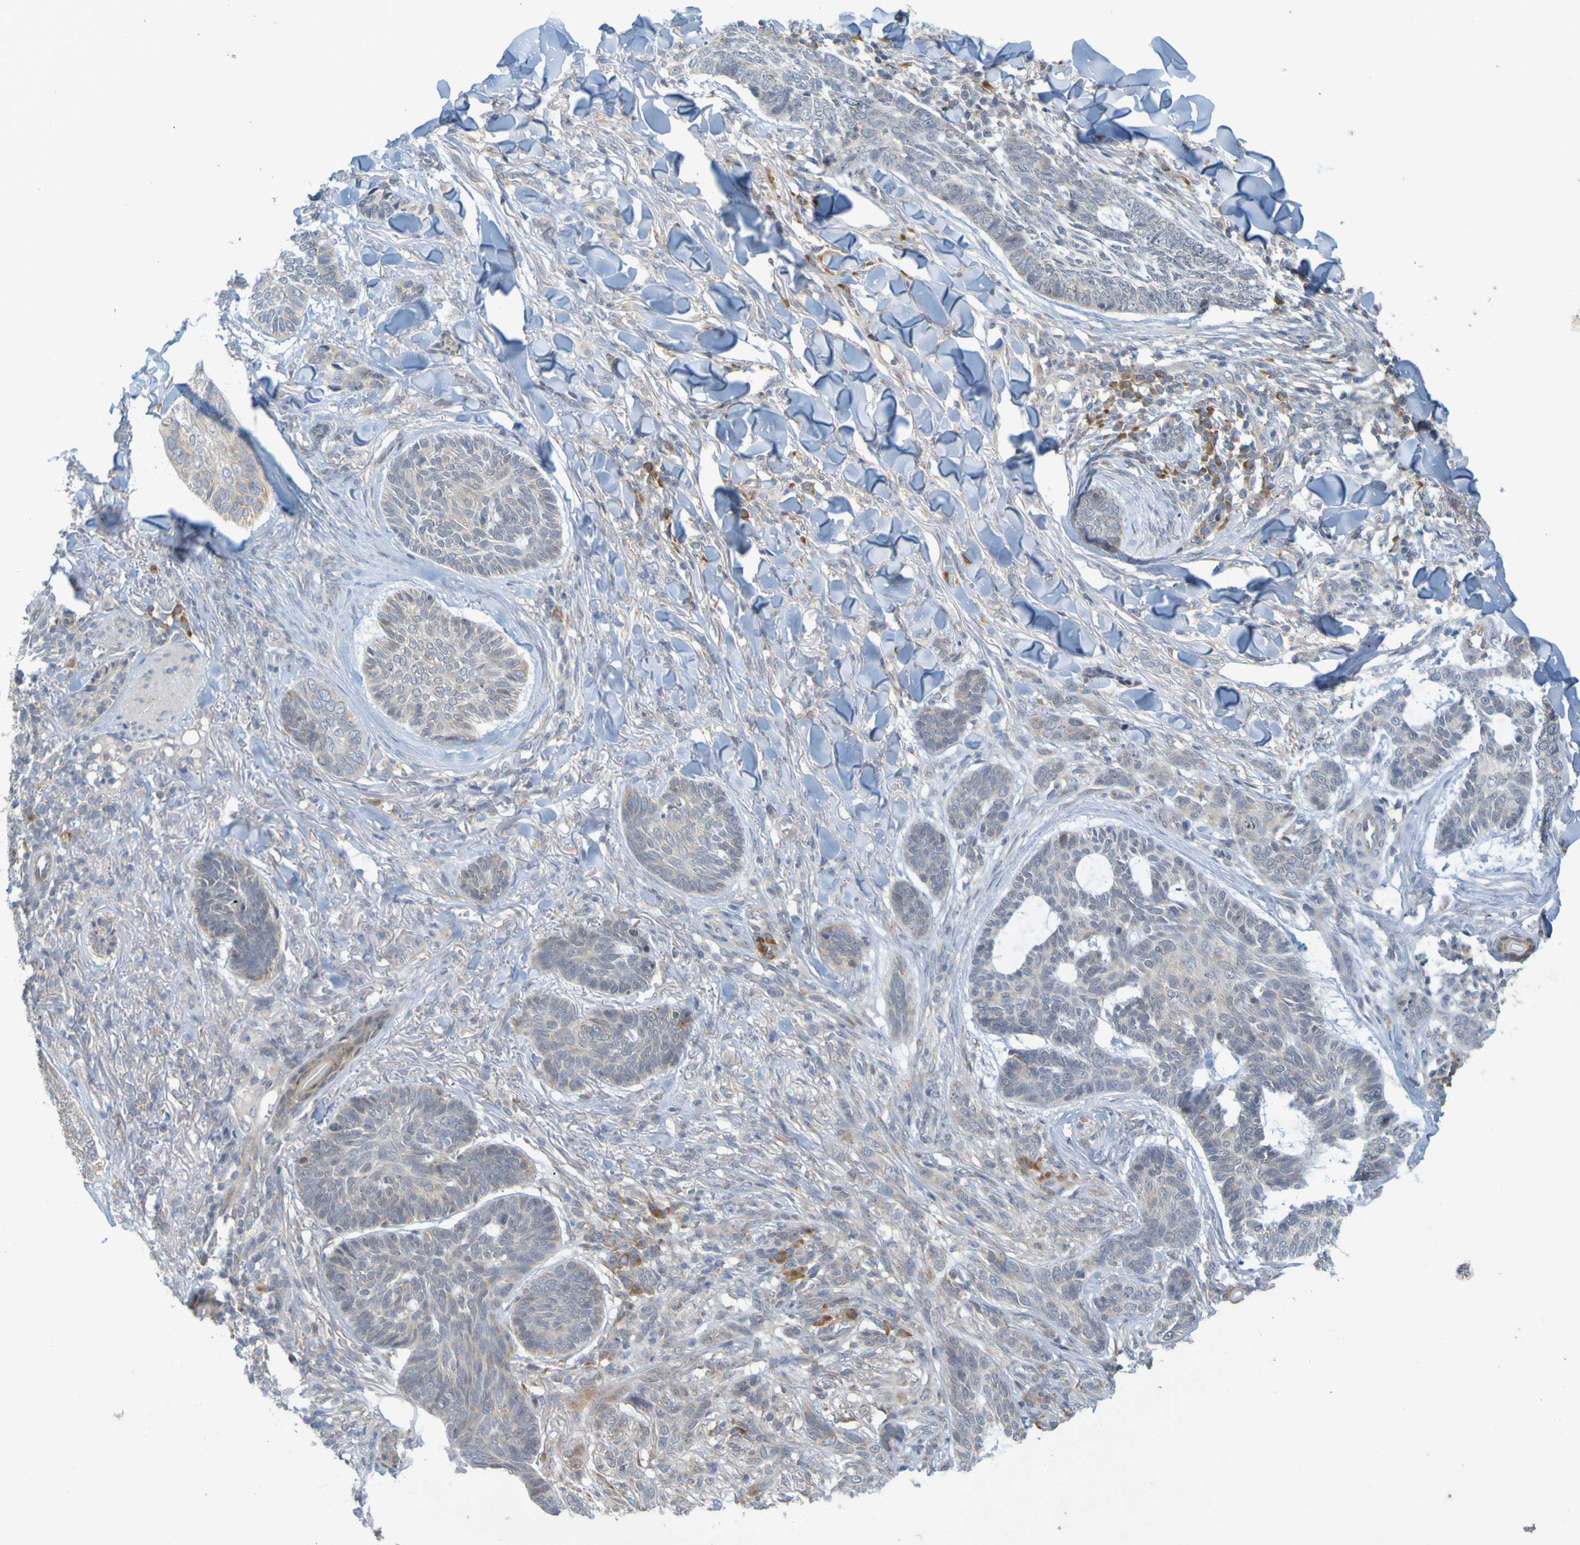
{"staining": {"intensity": "weak", "quantity": ">75%", "location": "cytoplasmic/membranous"}, "tissue": "skin cancer", "cell_type": "Tumor cells", "image_type": "cancer", "snomed": [{"axis": "morphology", "description": "Basal cell carcinoma"}, {"axis": "topography", "description": "Skin"}], "caption": "Brown immunohistochemical staining in human basal cell carcinoma (skin) exhibits weak cytoplasmic/membranous expression in approximately >75% of tumor cells.", "gene": "MOGS", "patient": {"sex": "male", "age": 43}}